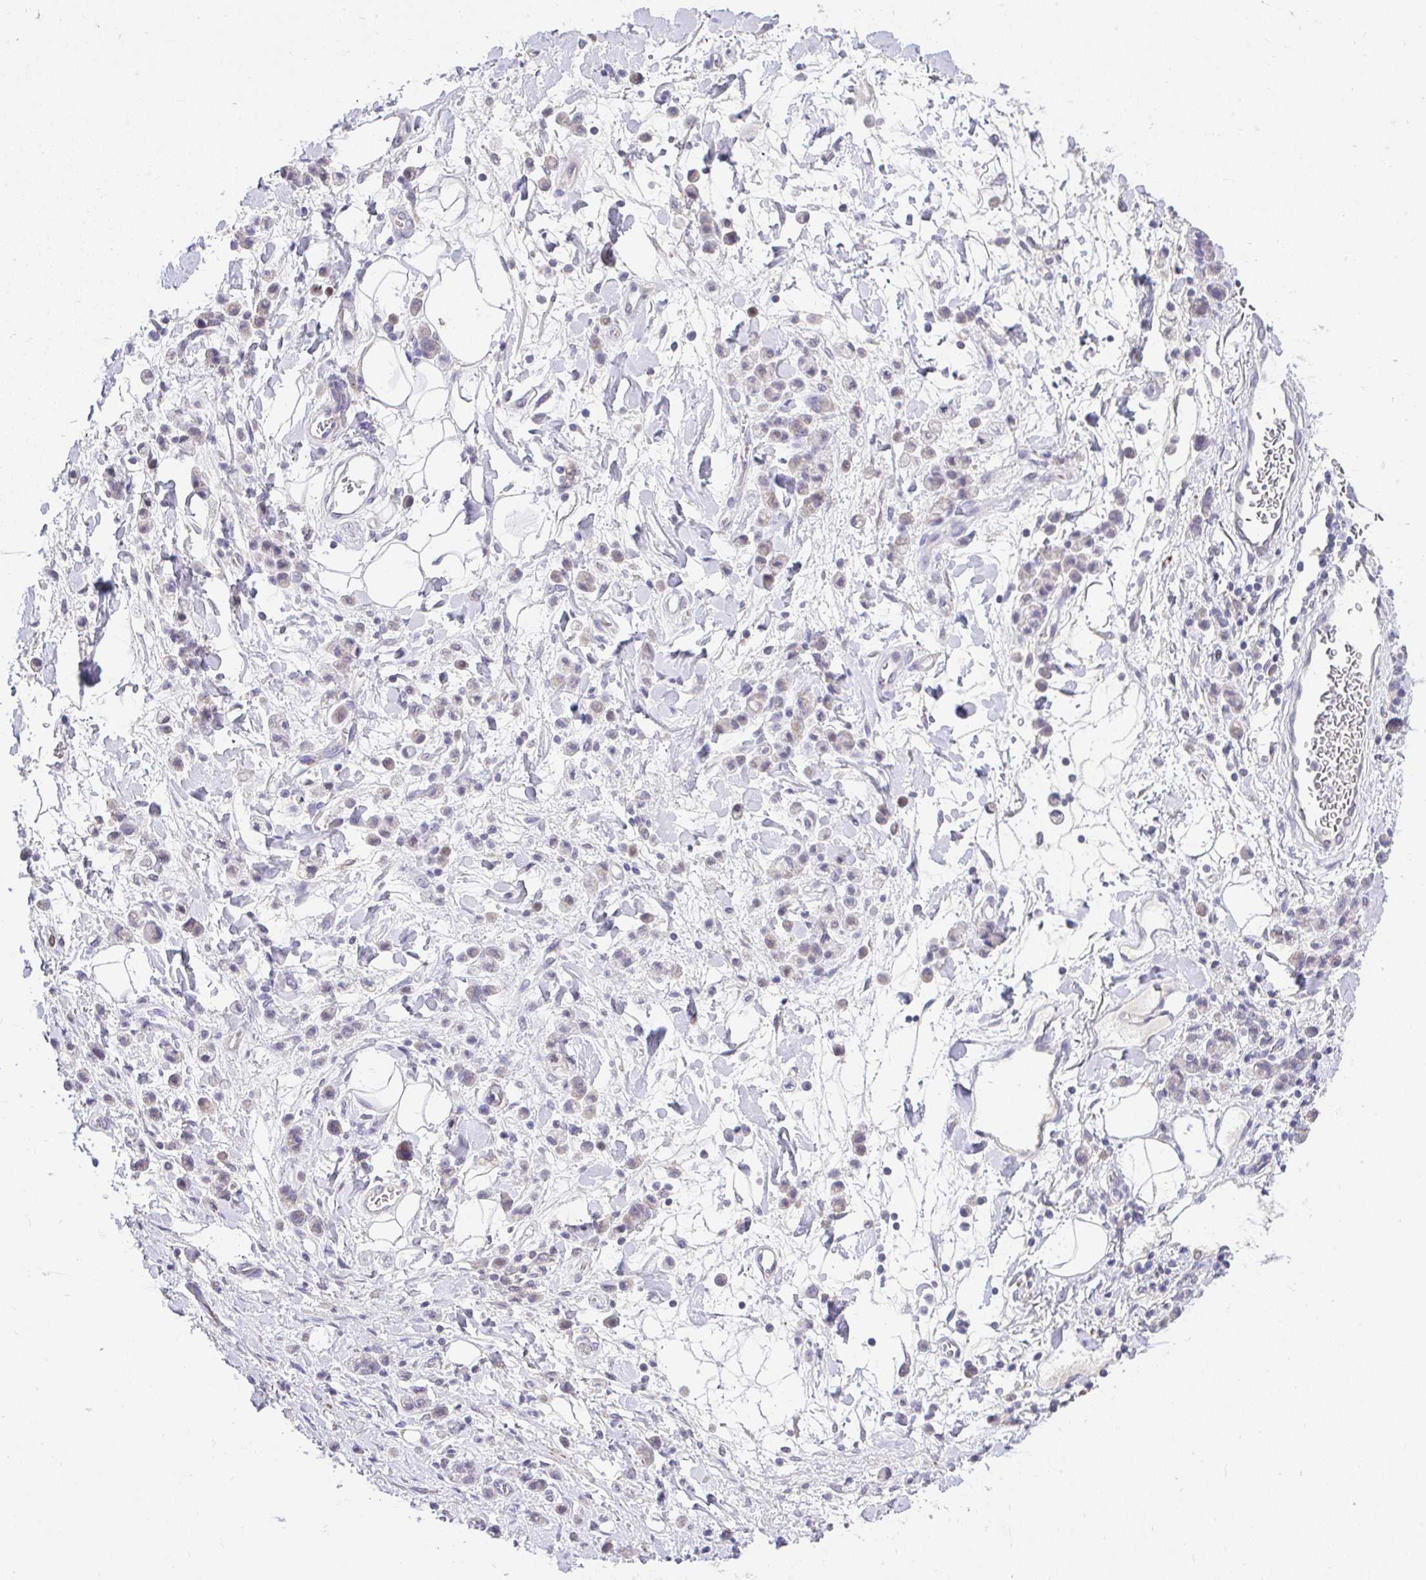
{"staining": {"intensity": "negative", "quantity": "none", "location": "none"}, "tissue": "stomach cancer", "cell_type": "Tumor cells", "image_type": "cancer", "snomed": [{"axis": "morphology", "description": "Adenocarcinoma, NOS"}, {"axis": "topography", "description": "Stomach"}], "caption": "Tumor cells show no significant expression in stomach cancer. (DAB (3,3'-diaminobenzidine) immunohistochemistry with hematoxylin counter stain).", "gene": "CTU1", "patient": {"sex": "male", "age": 77}}